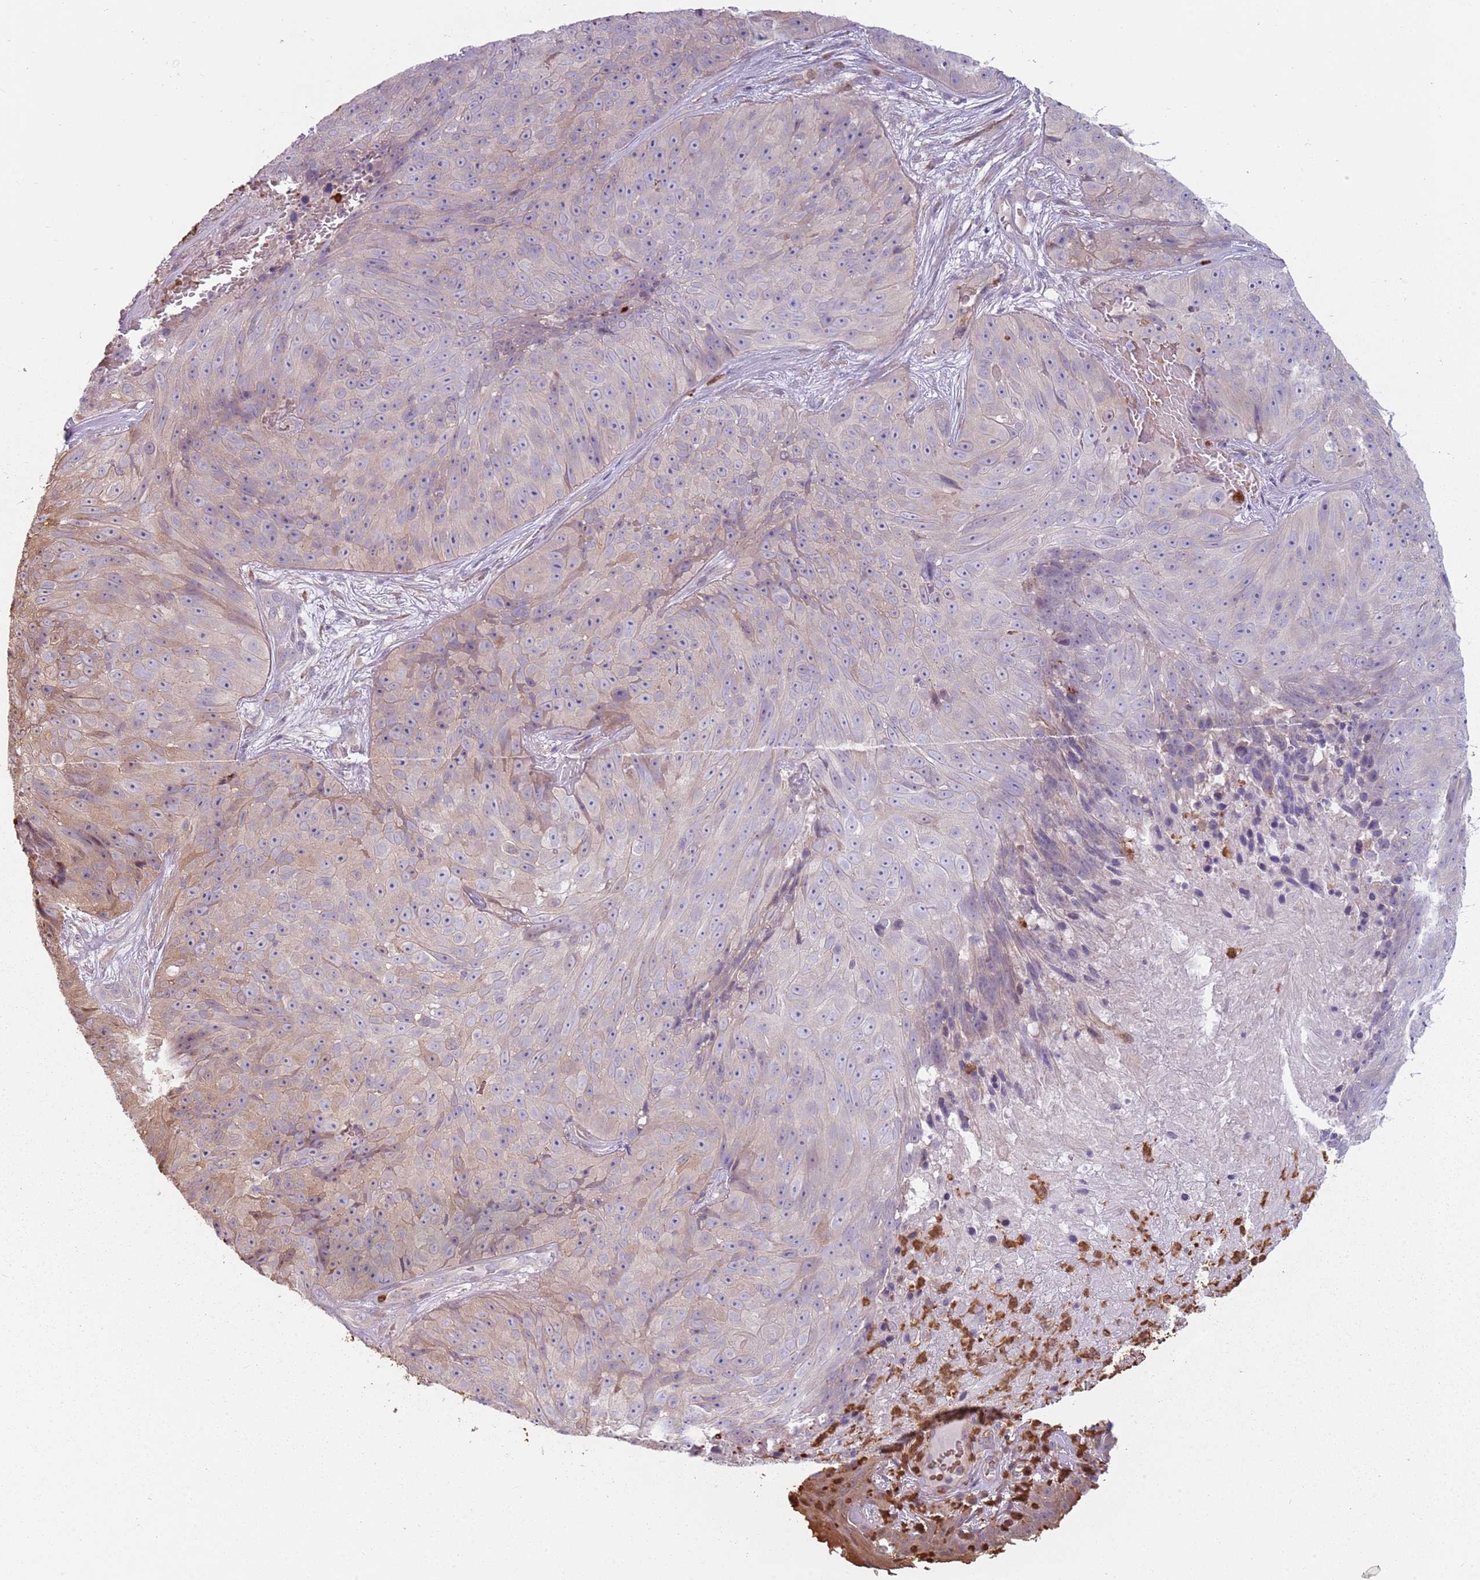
{"staining": {"intensity": "weak", "quantity": "<25%", "location": "cytoplasmic/membranous"}, "tissue": "skin cancer", "cell_type": "Tumor cells", "image_type": "cancer", "snomed": [{"axis": "morphology", "description": "Squamous cell carcinoma, NOS"}, {"axis": "topography", "description": "Skin"}], "caption": "Tumor cells are negative for protein expression in human skin cancer.", "gene": "SPAG4", "patient": {"sex": "female", "age": 87}}